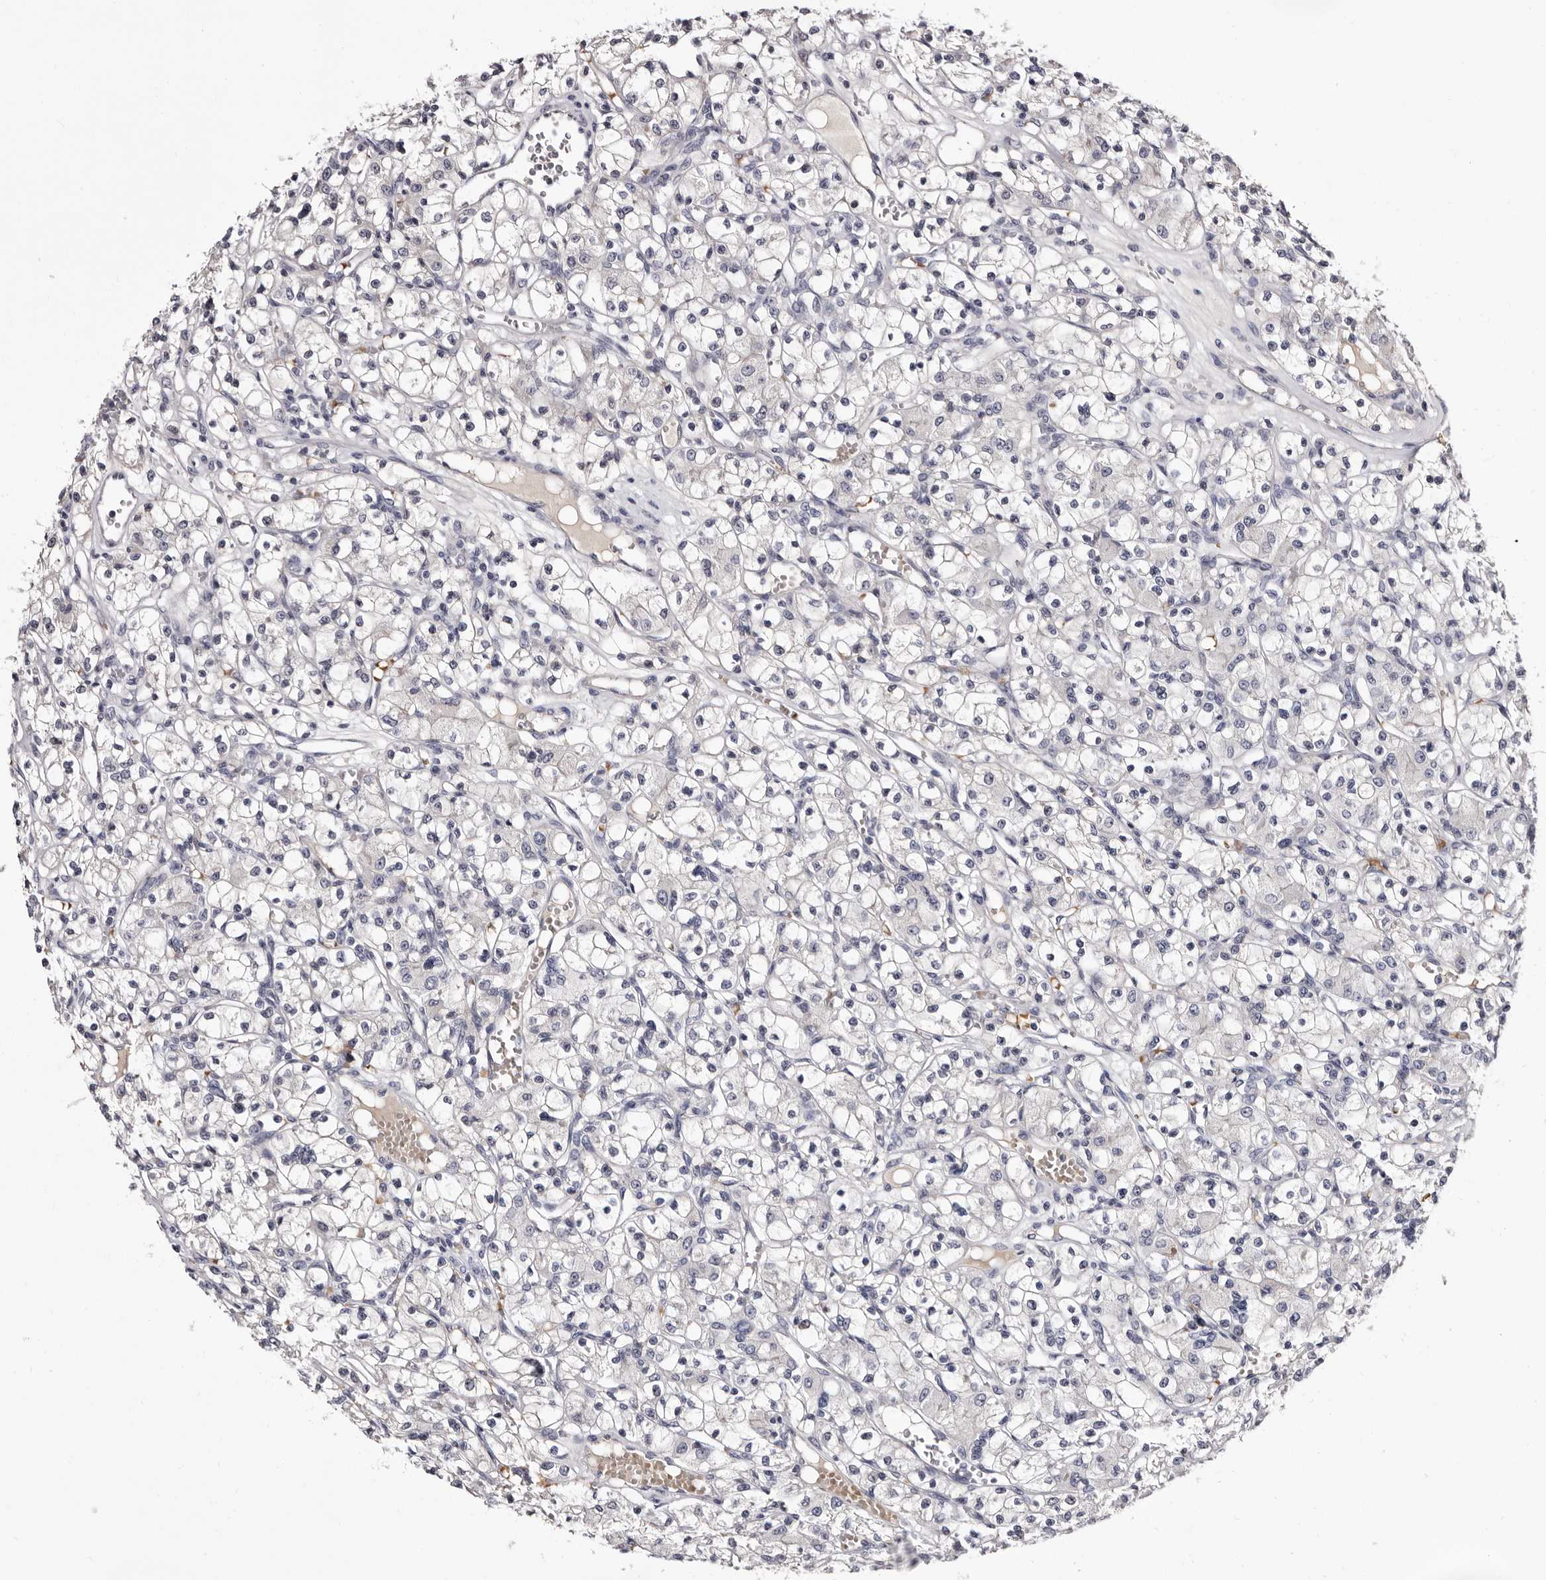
{"staining": {"intensity": "negative", "quantity": "none", "location": "none"}, "tissue": "renal cancer", "cell_type": "Tumor cells", "image_type": "cancer", "snomed": [{"axis": "morphology", "description": "Adenocarcinoma, NOS"}, {"axis": "topography", "description": "Kidney"}], "caption": "Micrograph shows no protein positivity in tumor cells of renal cancer (adenocarcinoma) tissue.", "gene": "BPGM", "patient": {"sex": "female", "age": 59}}